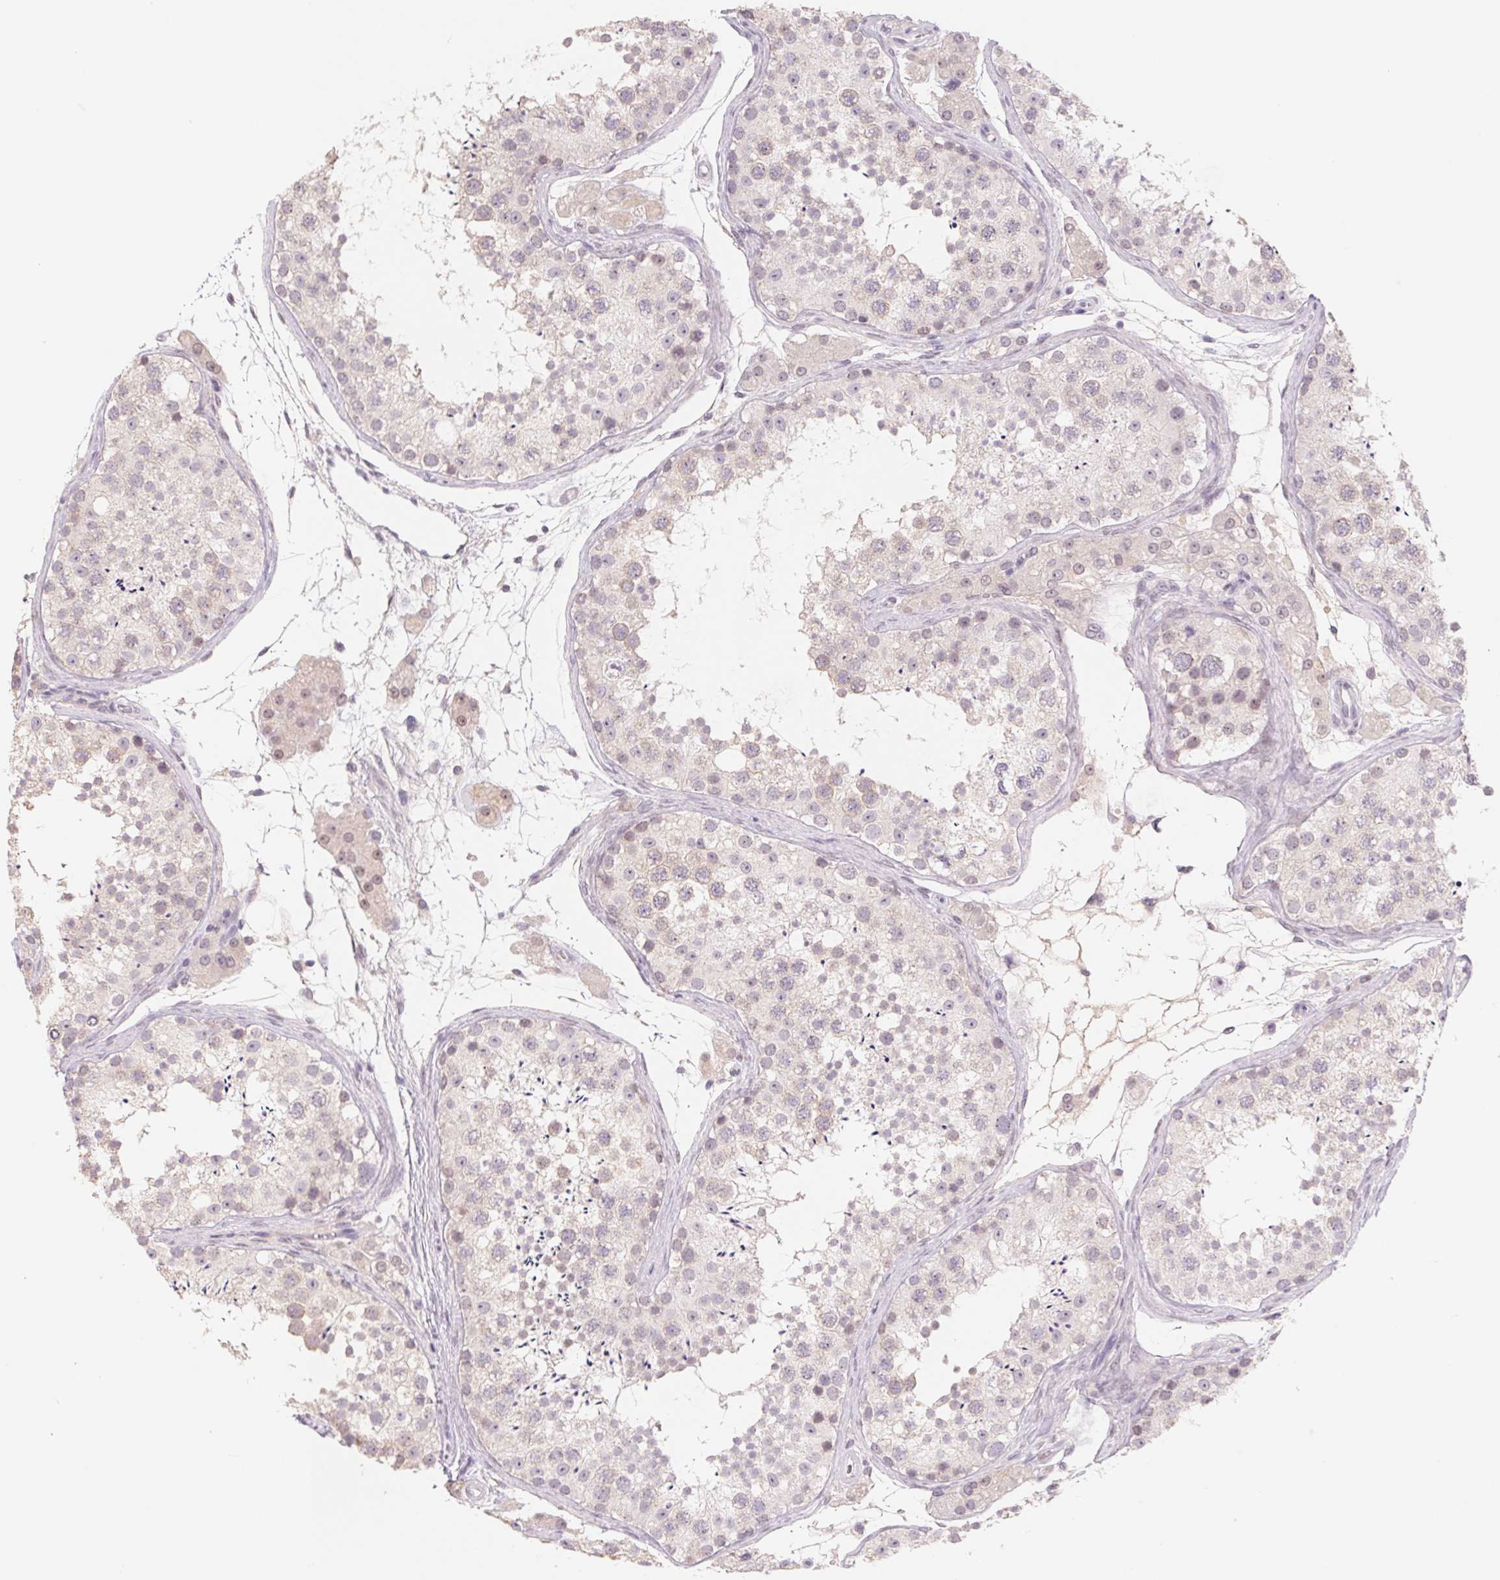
{"staining": {"intensity": "weak", "quantity": "25%-75%", "location": "cytoplasmic/membranous"}, "tissue": "testis", "cell_type": "Cells in seminiferous ducts", "image_type": "normal", "snomed": [{"axis": "morphology", "description": "Normal tissue, NOS"}, {"axis": "topography", "description": "Testis"}], "caption": "Testis stained with DAB immunohistochemistry (IHC) displays low levels of weak cytoplasmic/membranous positivity in about 25%-75% of cells in seminiferous ducts.", "gene": "PNMA8B", "patient": {"sex": "male", "age": 41}}